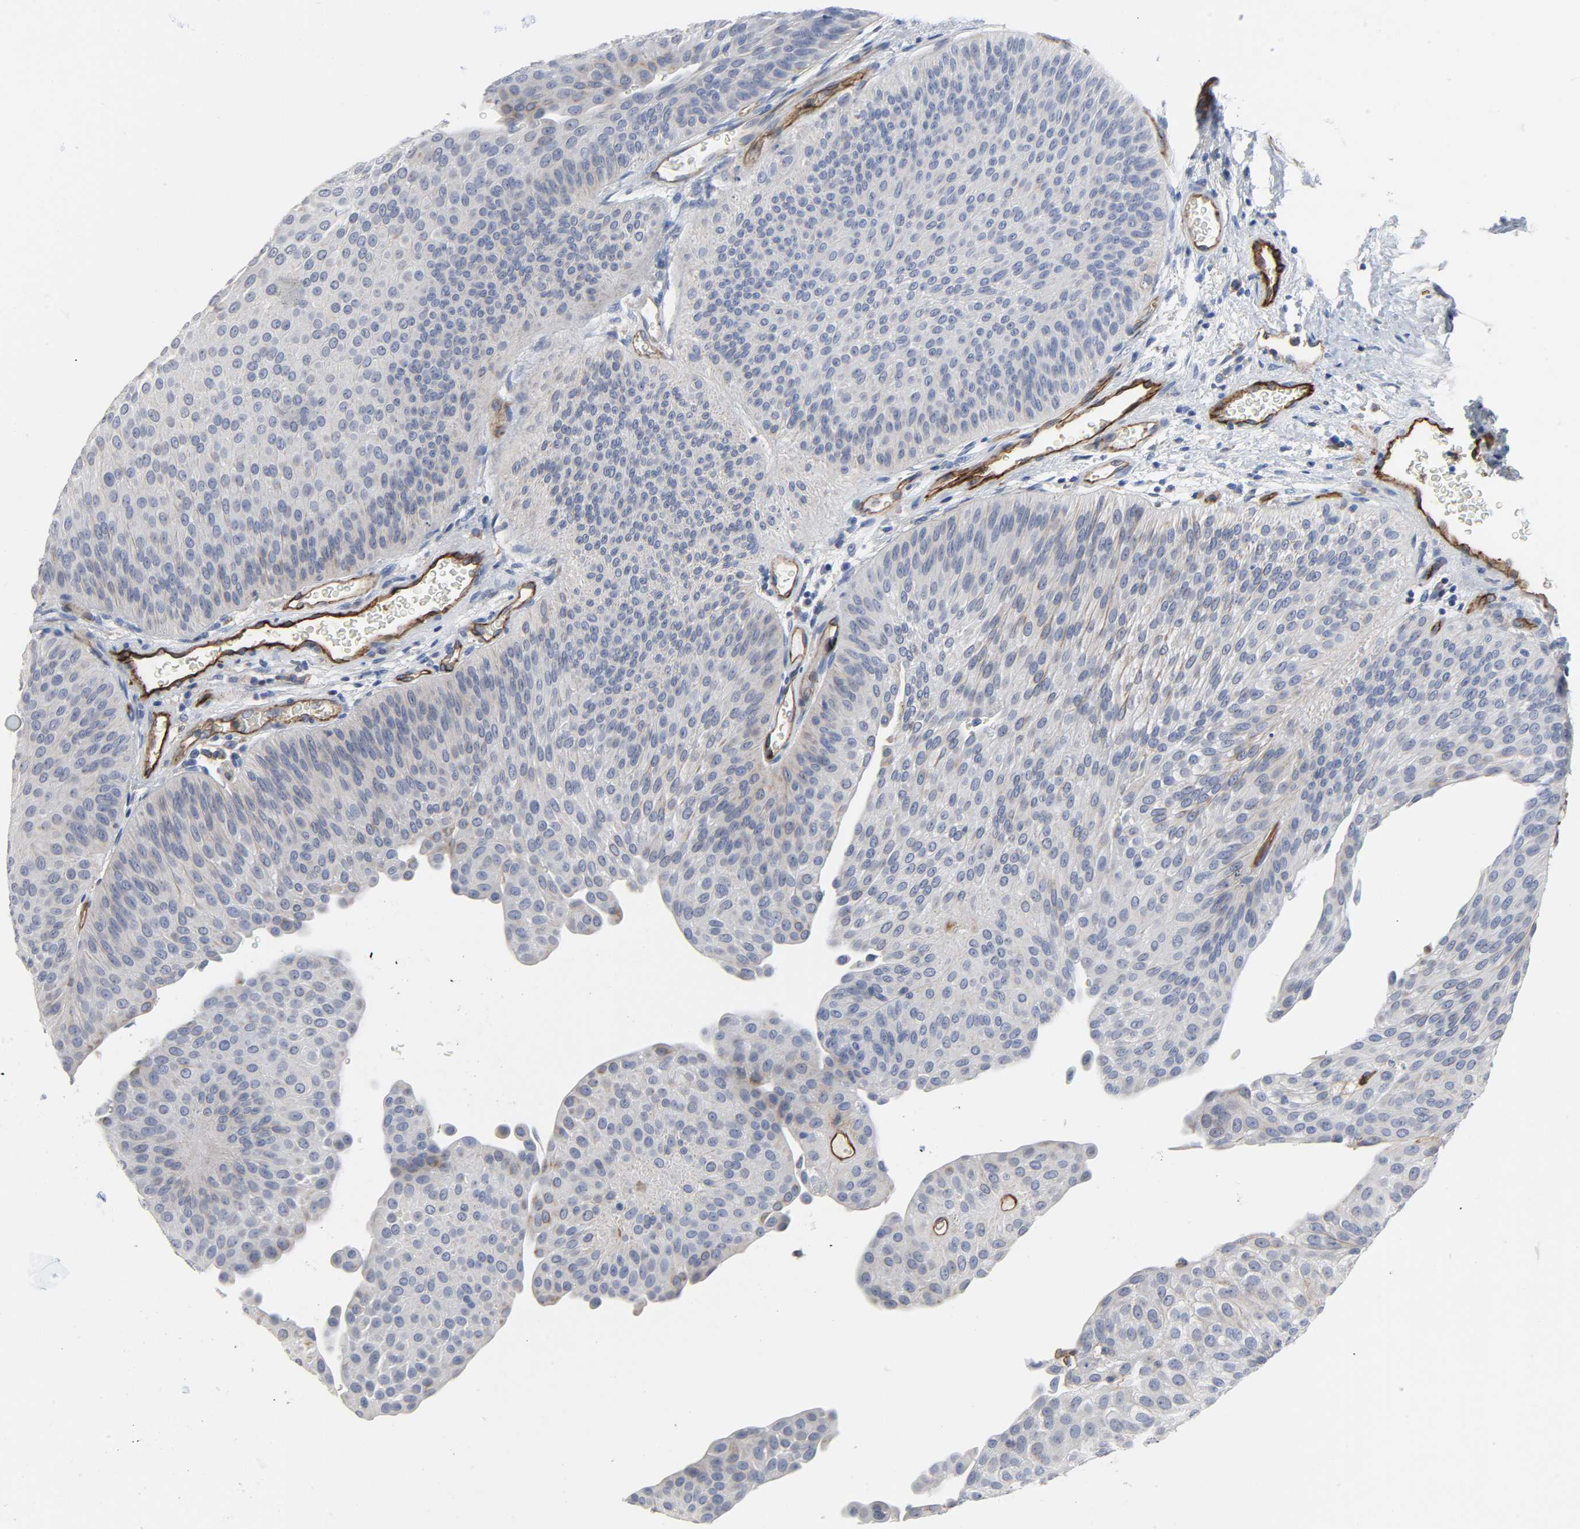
{"staining": {"intensity": "weak", "quantity": "<25%", "location": "cytoplasmic/membranous"}, "tissue": "urothelial cancer", "cell_type": "Tumor cells", "image_type": "cancer", "snomed": [{"axis": "morphology", "description": "Urothelial carcinoma, Low grade"}, {"axis": "topography", "description": "Urinary bladder"}], "caption": "An IHC histopathology image of urothelial cancer is shown. There is no staining in tumor cells of urothelial cancer. (Immunohistochemistry, brightfield microscopy, high magnification).", "gene": "PECAM1", "patient": {"sex": "female", "age": 60}}